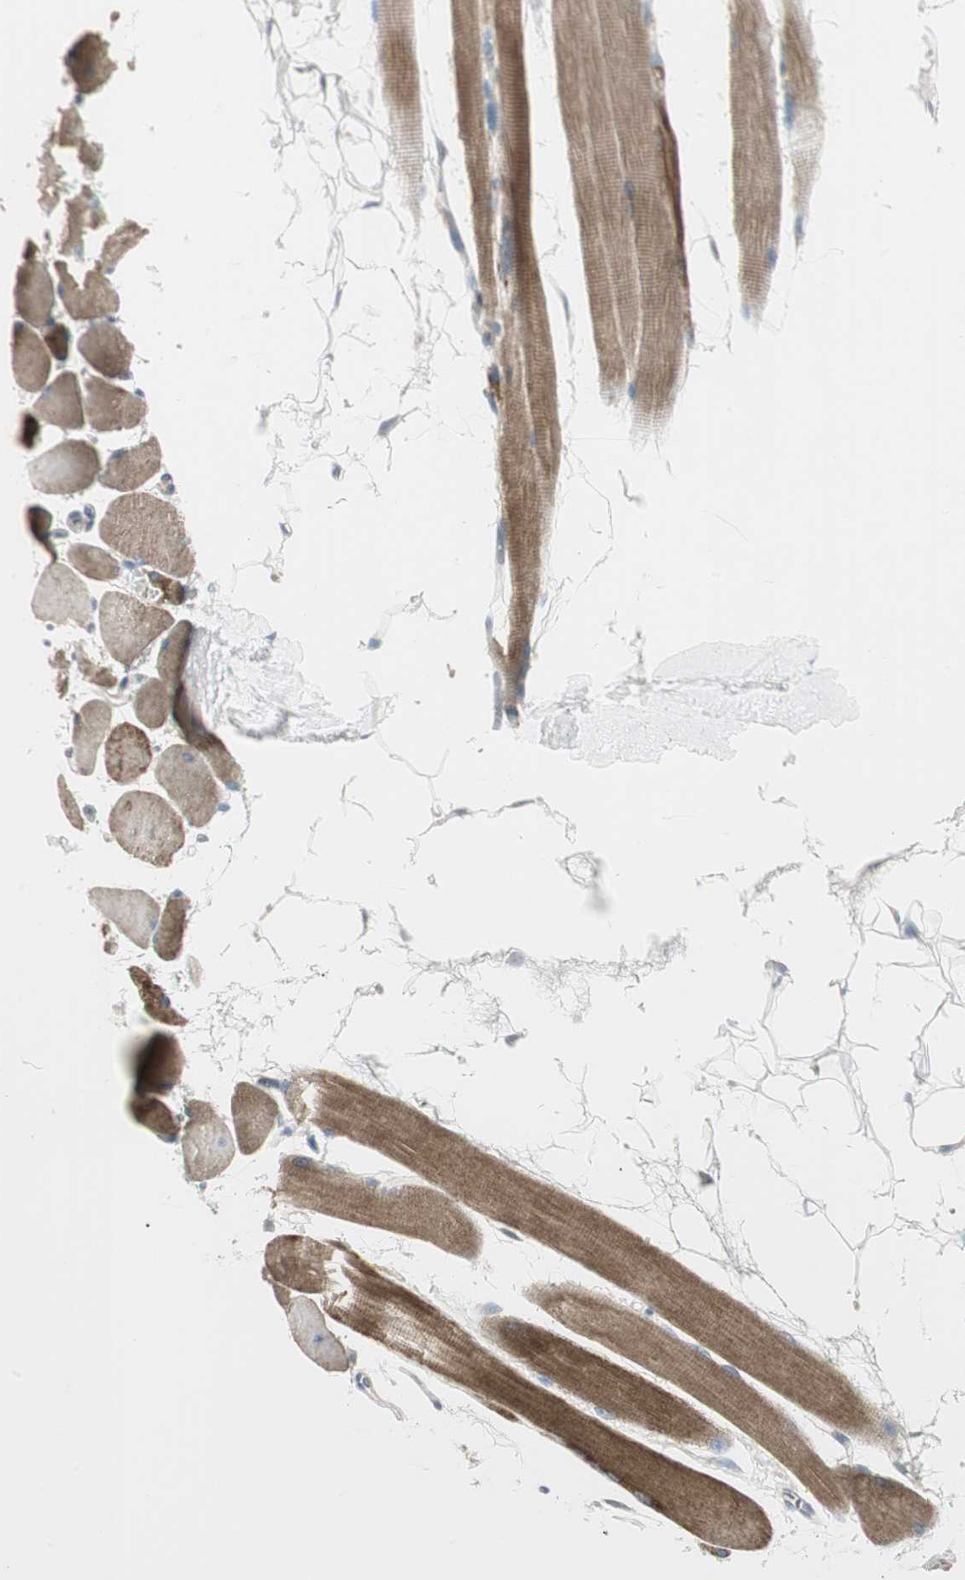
{"staining": {"intensity": "moderate", "quantity": "25%-75%", "location": "cytoplasmic/membranous"}, "tissue": "skeletal muscle", "cell_type": "Myocytes", "image_type": "normal", "snomed": [{"axis": "morphology", "description": "Normal tissue, NOS"}, {"axis": "topography", "description": "Skeletal muscle"}, {"axis": "topography", "description": "Oral tissue"}, {"axis": "topography", "description": "Peripheral nerve tissue"}], "caption": "A brown stain highlights moderate cytoplasmic/membranous positivity of a protein in myocytes of benign skeletal muscle.", "gene": "DMPK", "patient": {"sex": "female", "age": 84}}